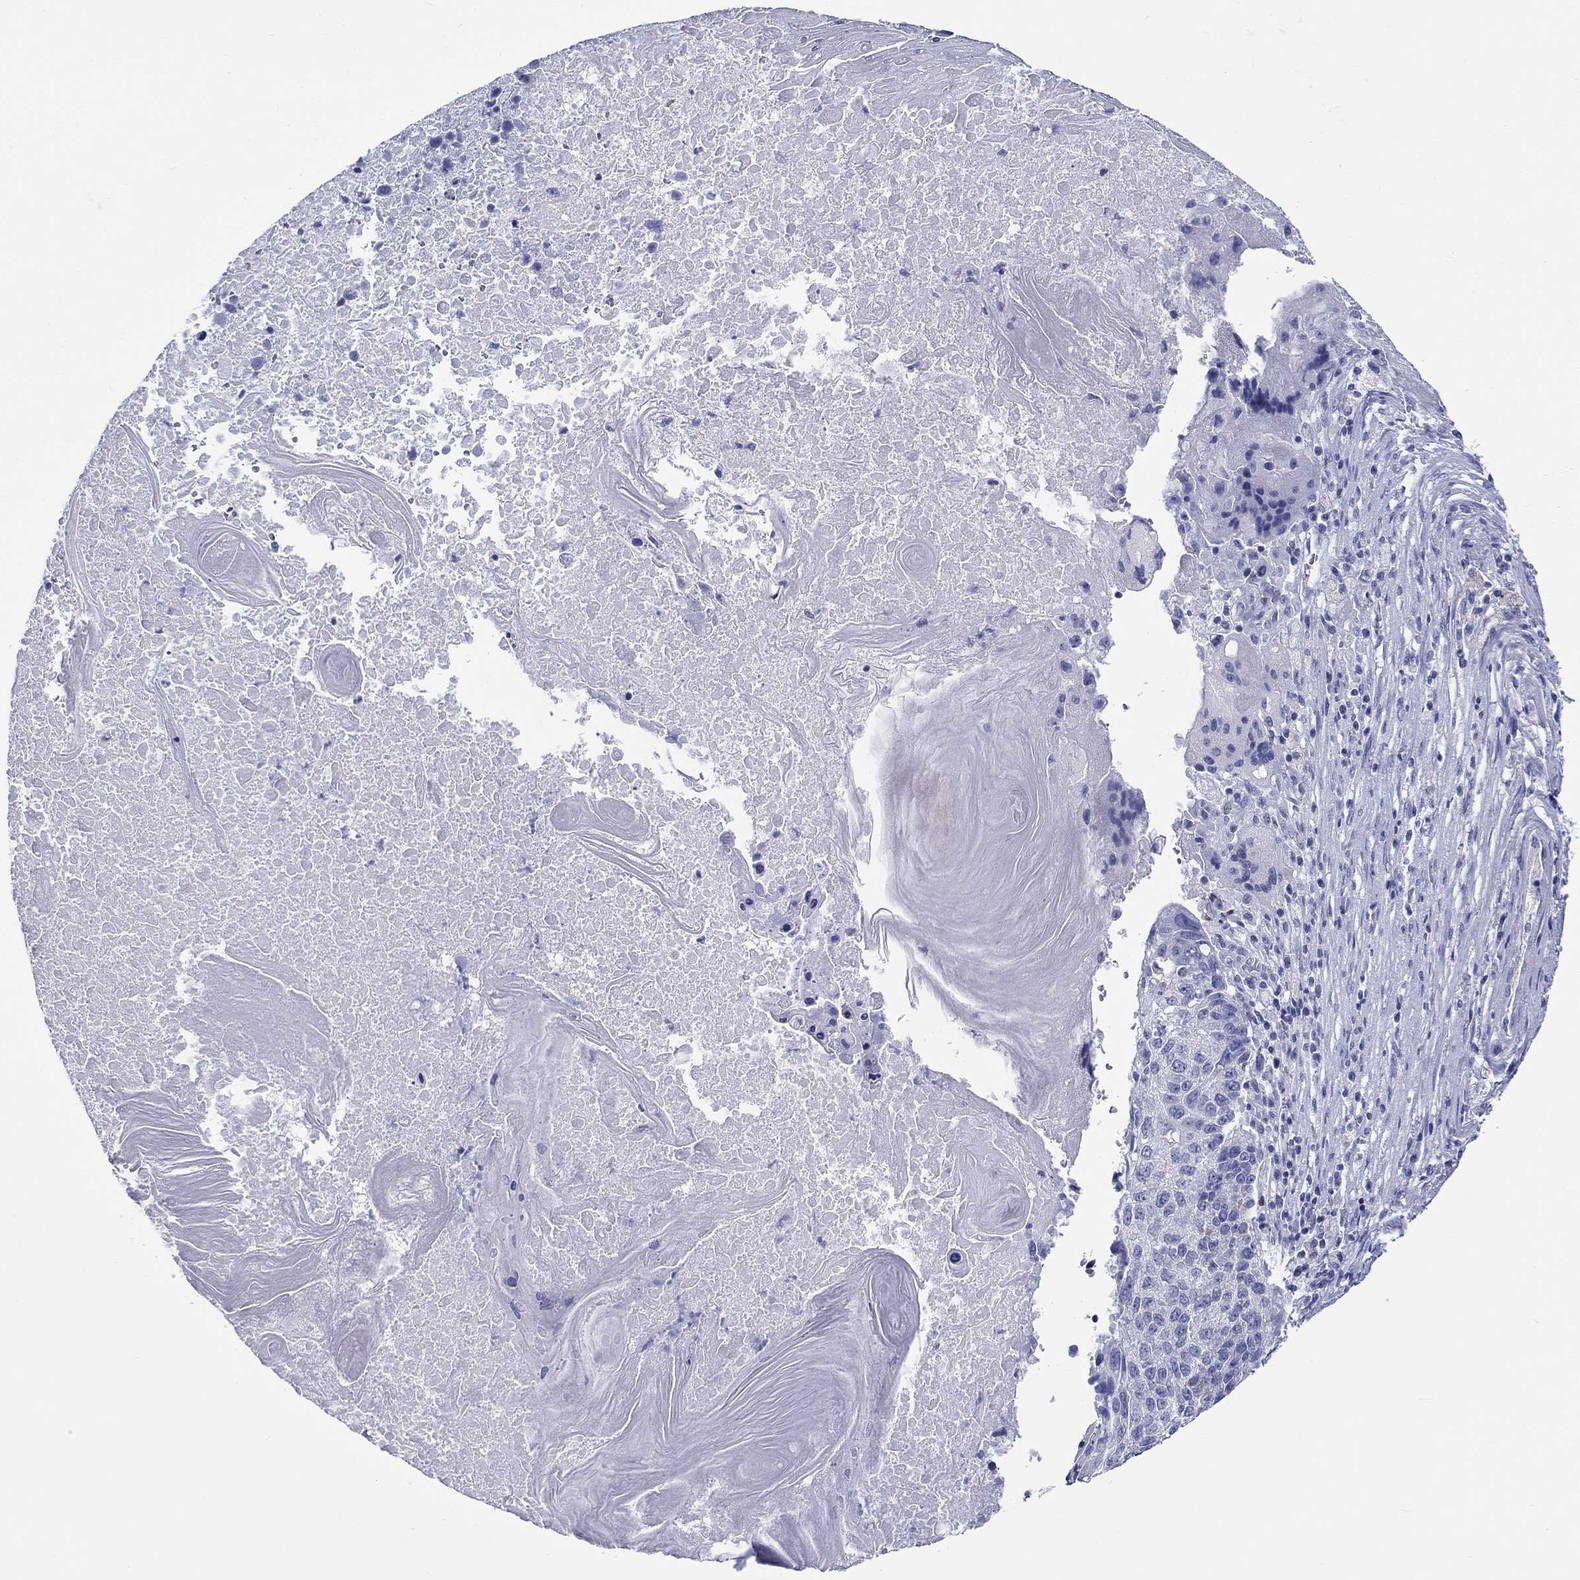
{"staining": {"intensity": "negative", "quantity": "none", "location": "none"}, "tissue": "lung cancer", "cell_type": "Tumor cells", "image_type": "cancer", "snomed": [{"axis": "morphology", "description": "Squamous cell carcinoma, NOS"}, {"axis": "topography", "description": "Lung"}], "caption": "Immunohistochemical staining of human lung cancer displays no significant expression in tumor cells.", "gene": "H1-1", "patient": {"sex": "male", "age": 73}}